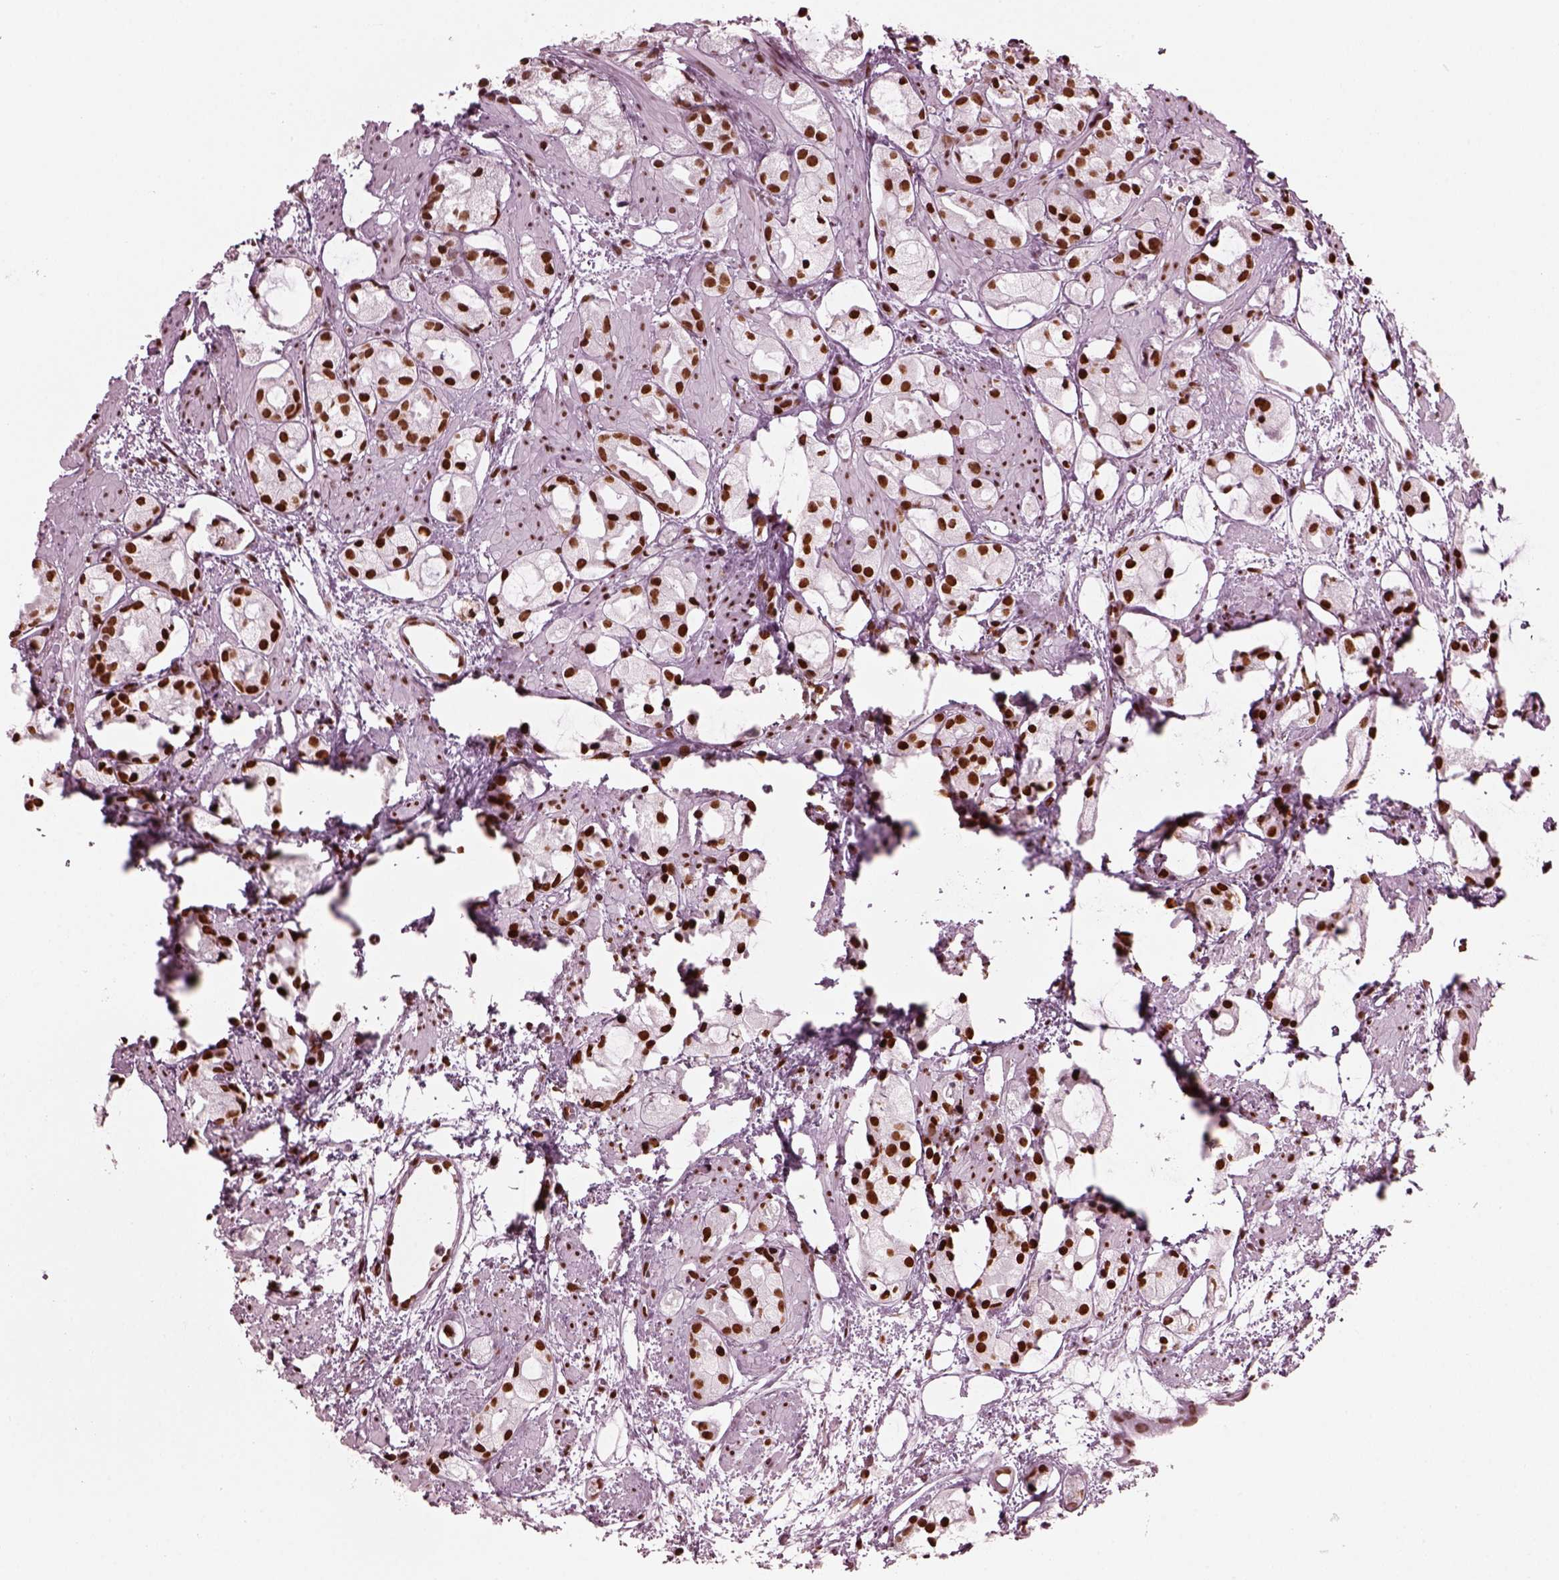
{"staining": {"intensity": "strong", "quantity": ">75%", "location": "cytoplasmic/membranous"}, "tissue": "prostate cancer", "cell_type": "Tumor cells", "image_type": "cancer", "snomed": [{"axis": "morphology", "description": "Adenocarcinoma, High grade"}, {"axis": "topography", "description": "Prostate"}], "caption": "Immunohistochemistry (DAB) staining of human high-grade adenocarcinoma (prostate) displays strong cytoplasmic/membranous protein staining in about >75% of tumor cells. The protein of interest is shown in brown color, while the nuclei are stained blue.", "gene": "CBFA2T3", "patient": {"sex": "male", "age": 85}}